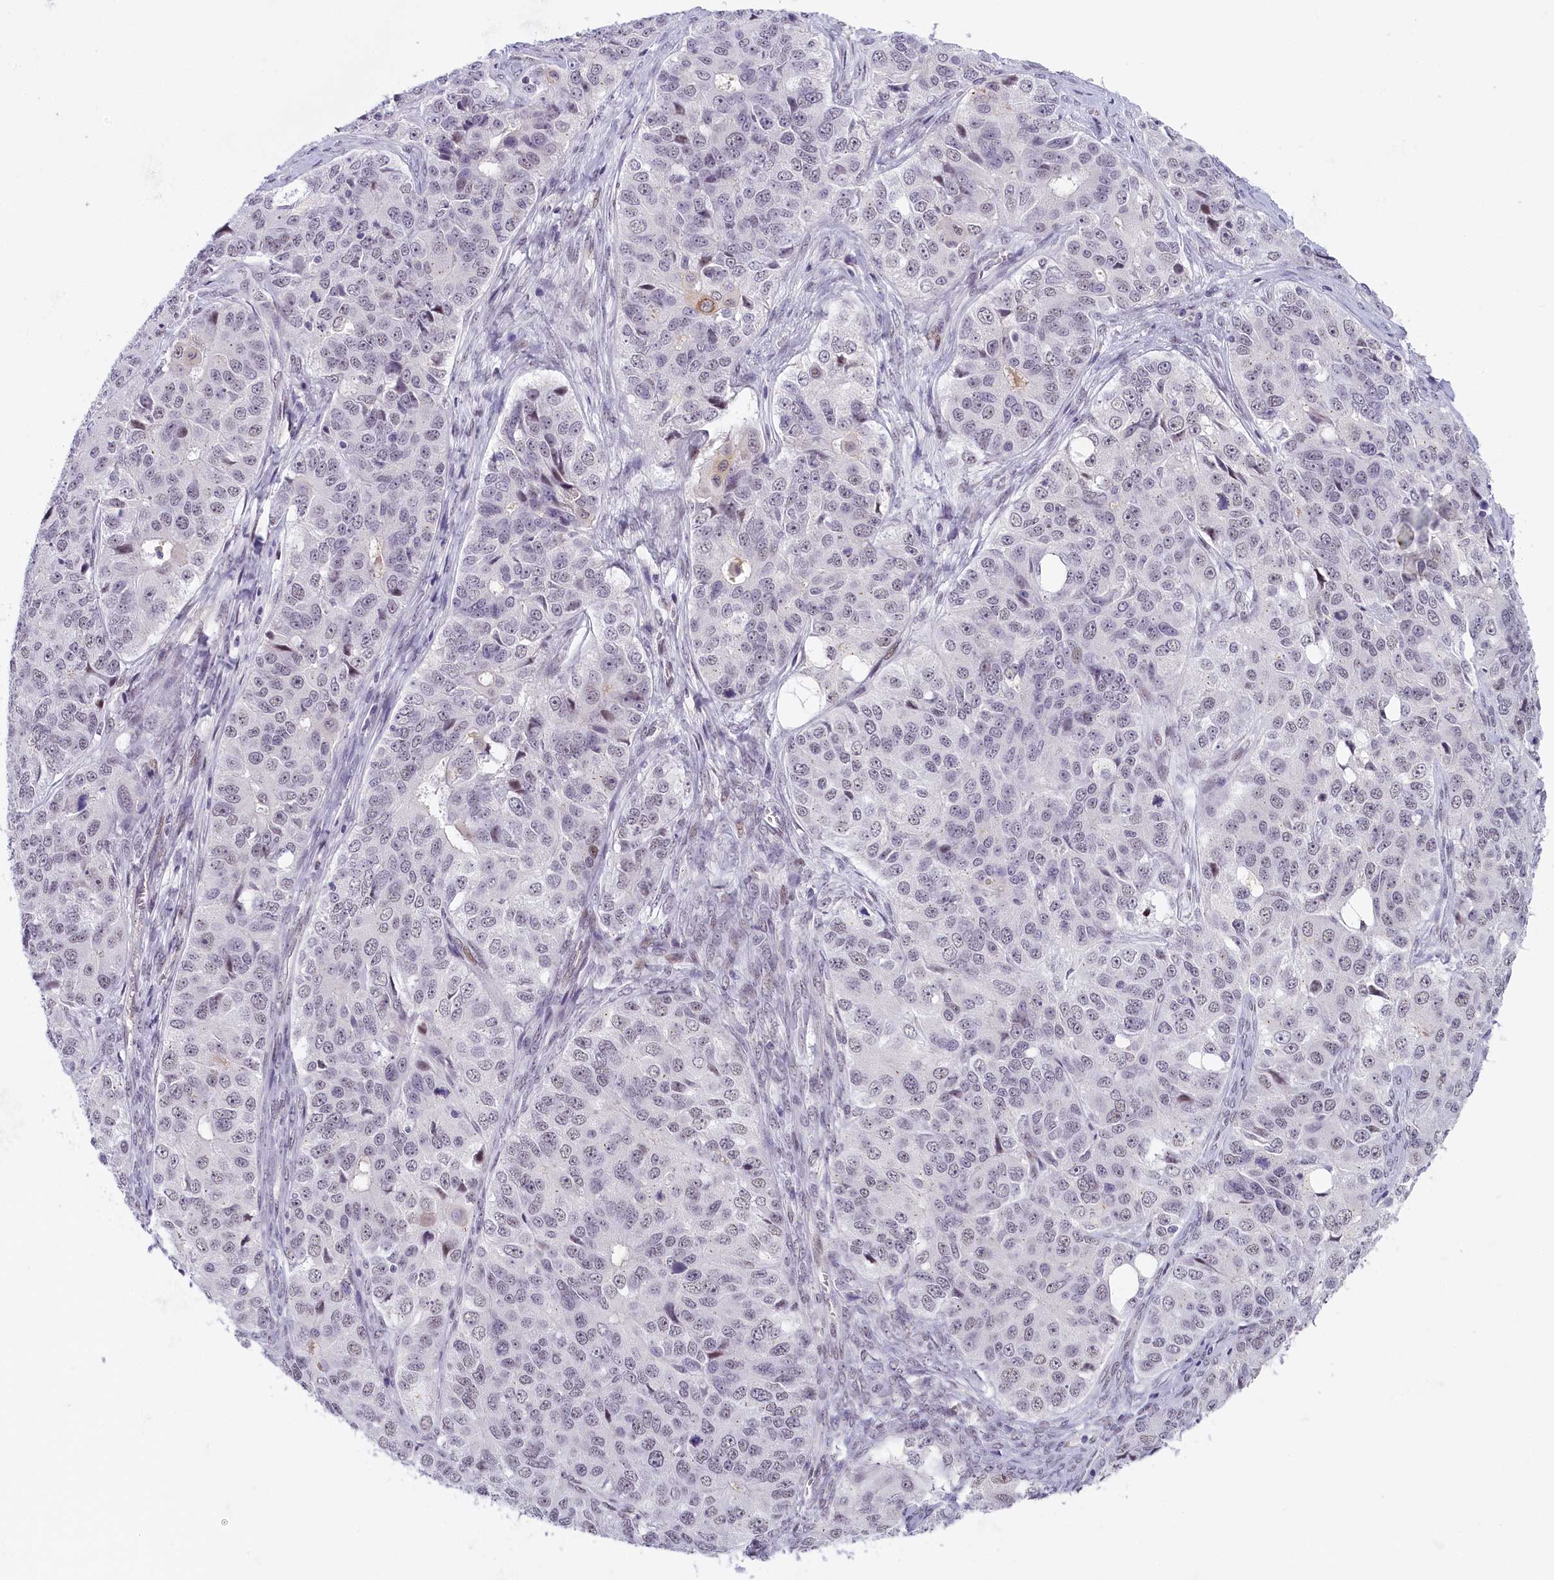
{"staining": {"intensity": "negative", "quantity": "none", "location": "none"}, "tissue": "ovarian cancer", "cell_type": "Tumor cells", "image_type": "cancer", "snomed": [{"axis": "morphology", "description": "Carcinoma, endometroid"}, {"axis": "topography", "description": "Ovary"}], "caption": "A photomicrograph of human ovarian cancer is negative for staining in tumor cells. (DAB immunohistochemistry with hematoxylin counter stain).", "gene": "SEC31B", "patient": {"sex": "female", "age": 51}}